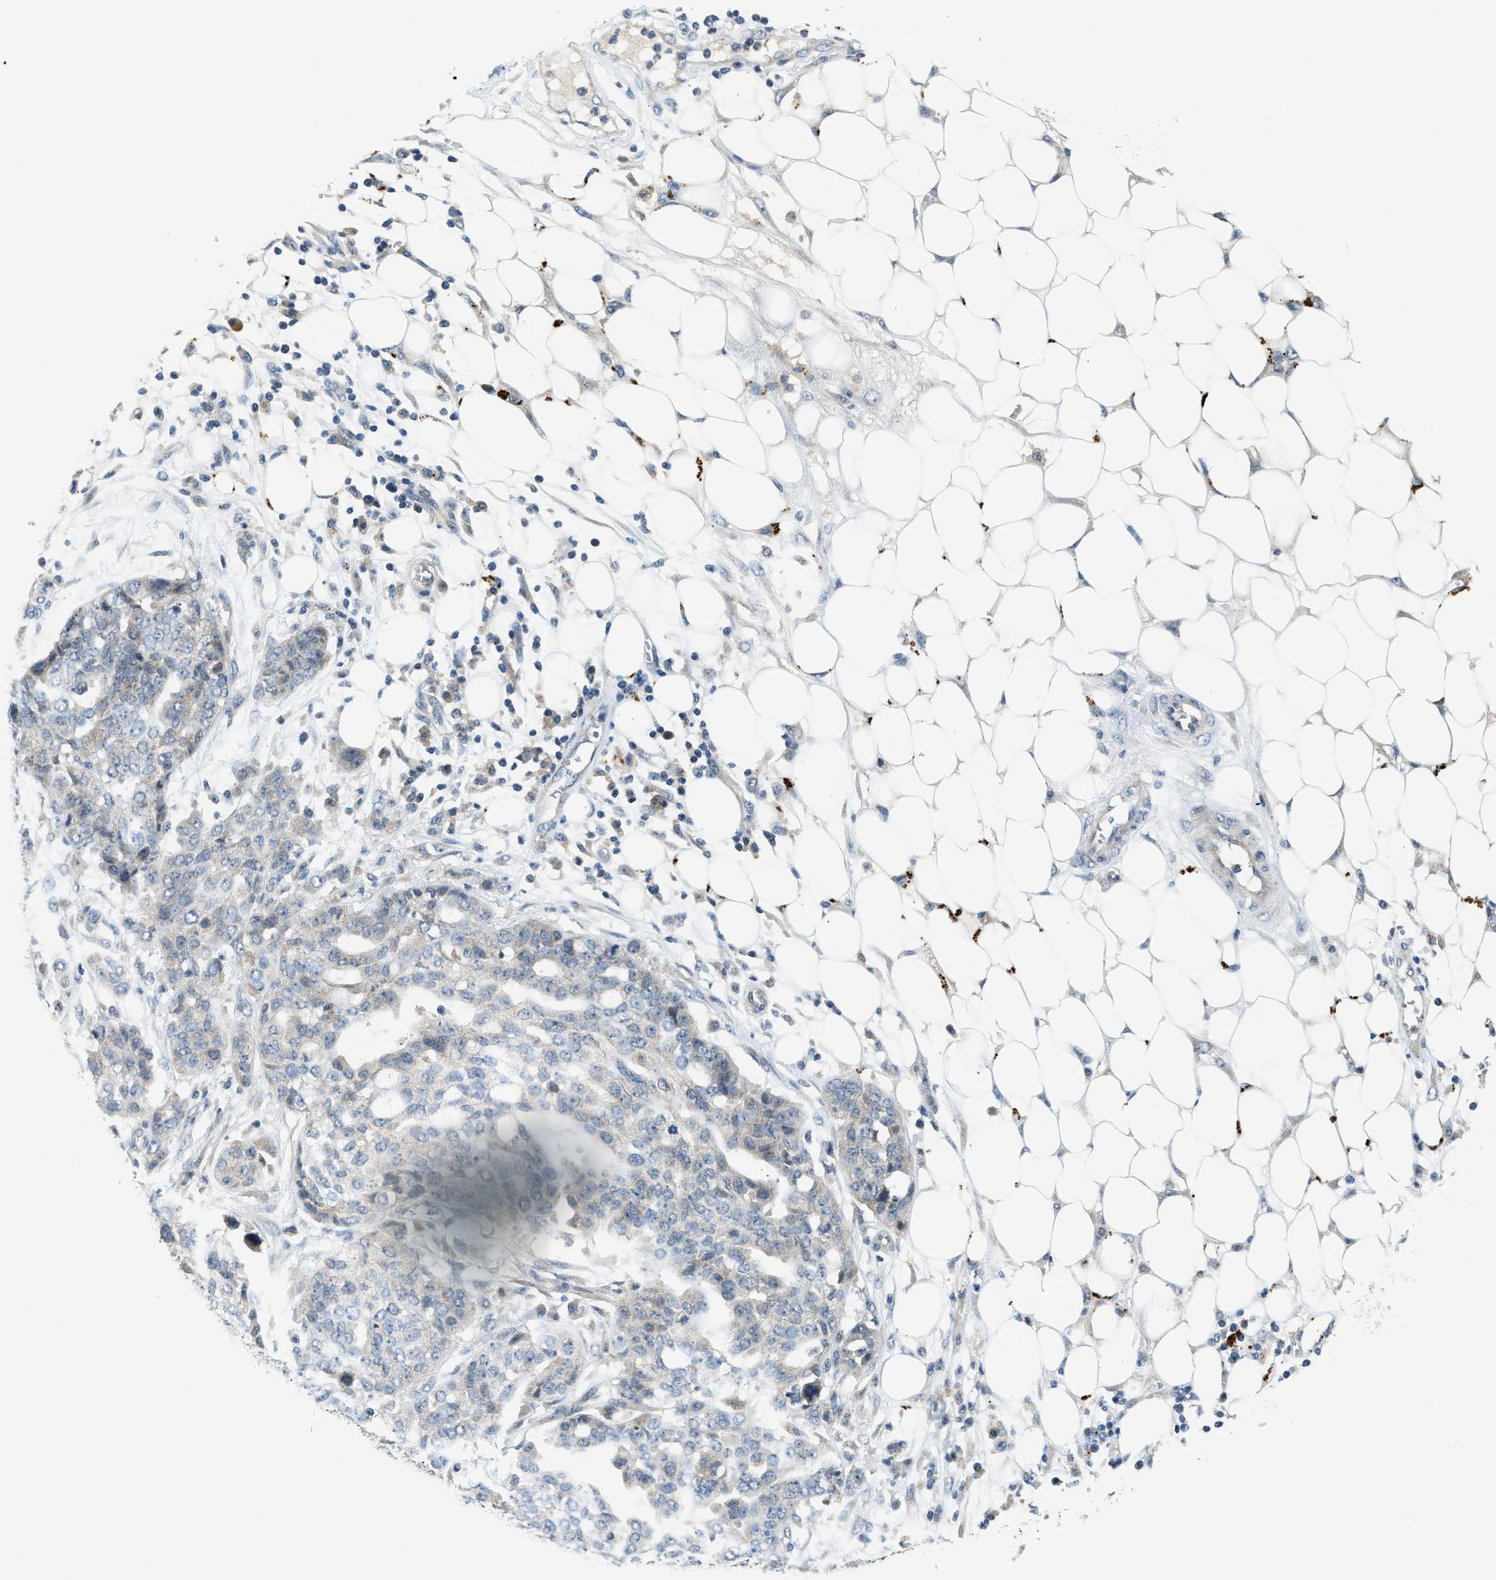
{"staining": {"intensity": "weak", "quantity": "<25%", "location": "cytoplasmic/membranous"}, "tissue": "ovarian cancer", "cell_type": "Tumor cells", "image_type": "cancer", "snomed": [{"axis": "morphology", "description": "Cystadenocarcinoma, serous, NOS"}, {"axis": "topography", "description": "Soft tissue"}, {"axis": "topography", "description": "Ovary"}], "caption": "This is an IHC histopathology image of serous cystadenocarcinoma (ovarian). There is no staining in tumor cells.", "gene": "PDE7A", "patient": {"sex": "female", "age": 57}}